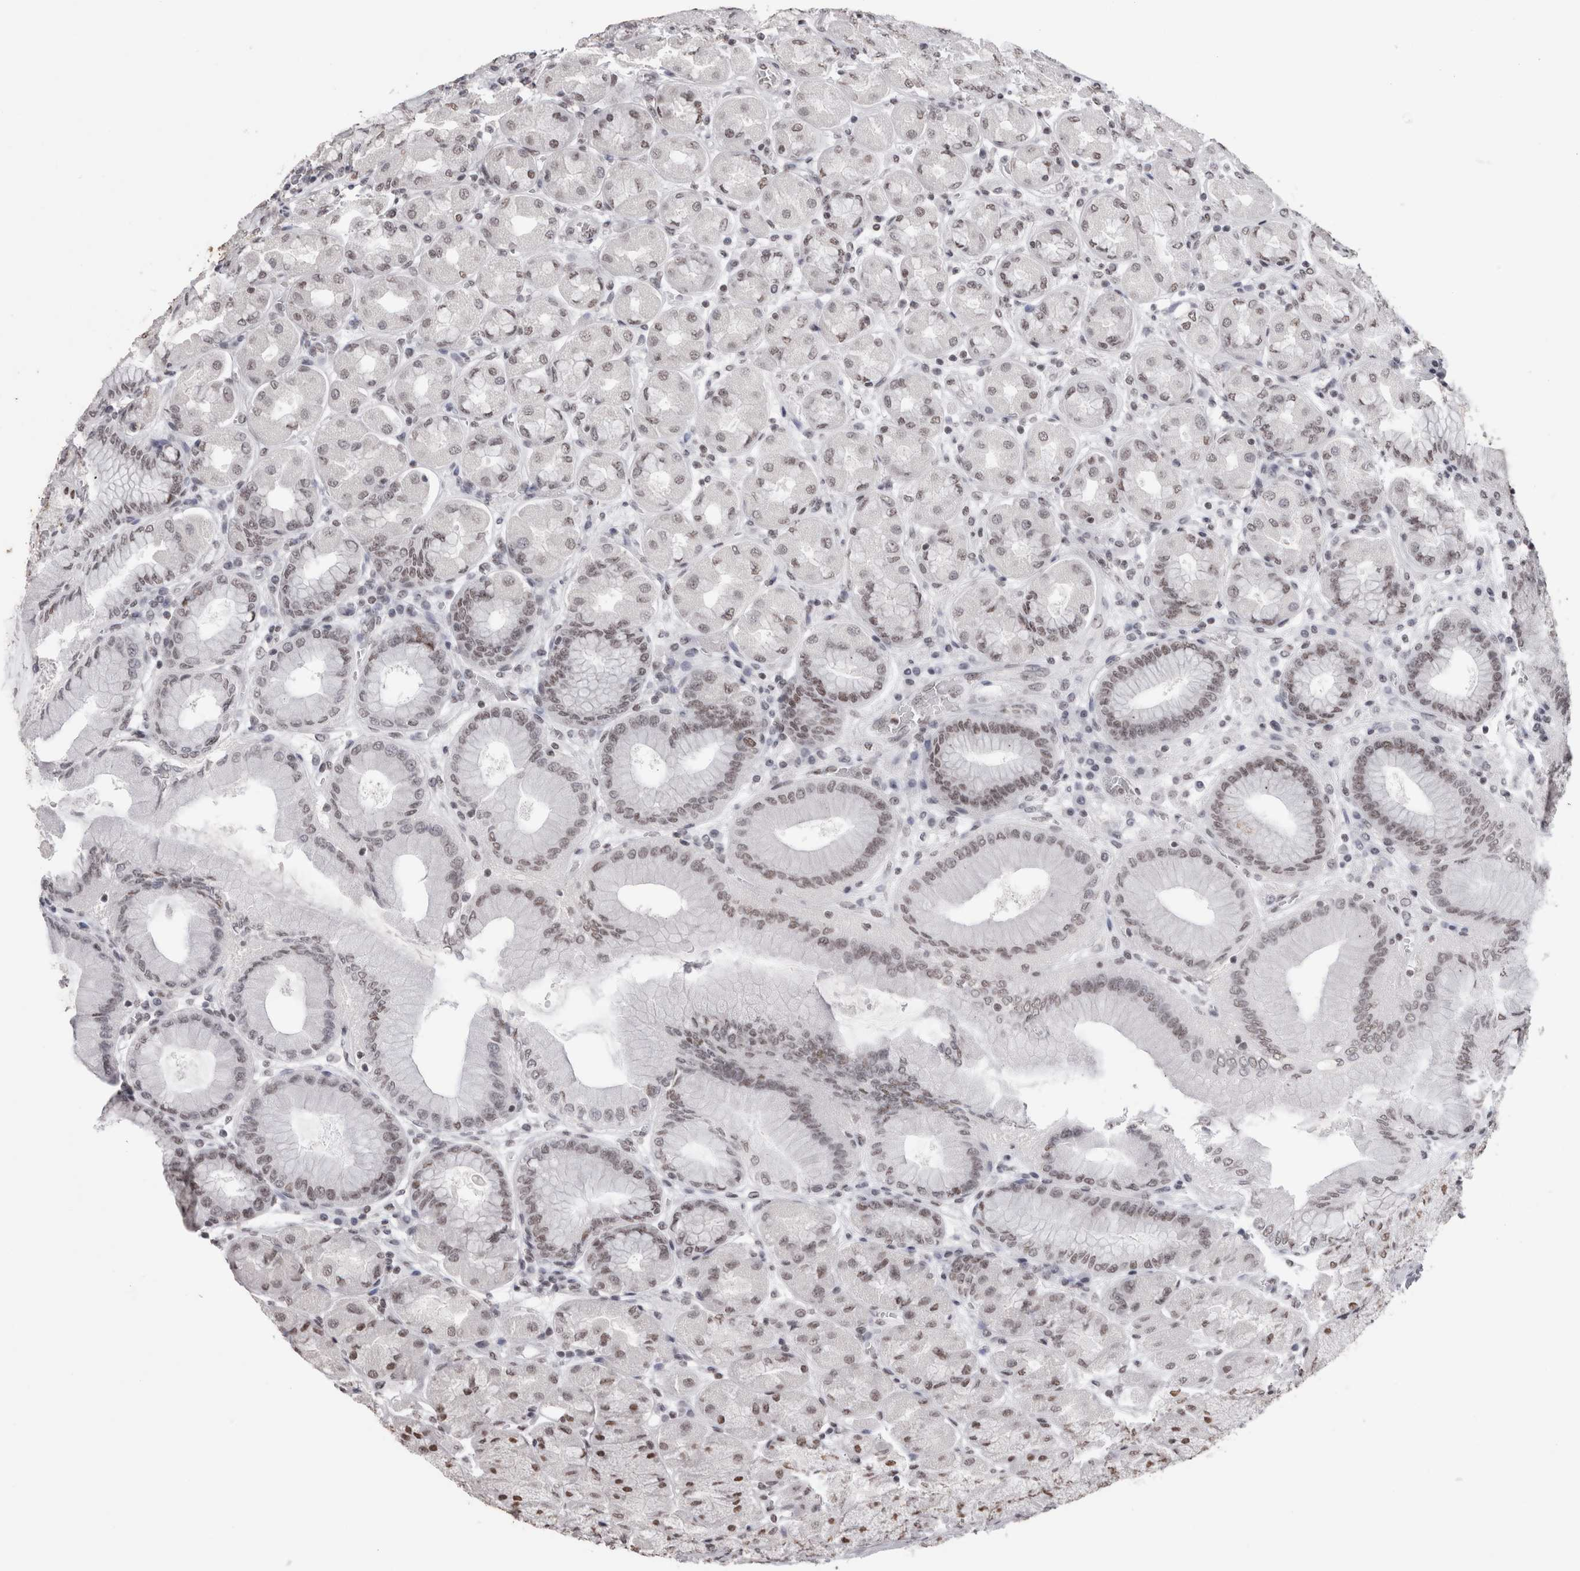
{"staining": {"intensity": "strong", "quantity": "25%-75%", "location": "nuclear"}, "tissue": "stomach", "cell_type": "Glandular cells", "image_type": "normal", "snomed": [{"axis": "morphology", "description": "Normal tissue, NOS"}, {"axis": "topography", "description": "Stomach, upper"}], "caption": "The histopathology image reveals a brown stain indicating the presence of a protein in the nuclear of glandular cells in stomach.", "gene": "SMC1A", "patient": {"sex": "female", "age": 56}}